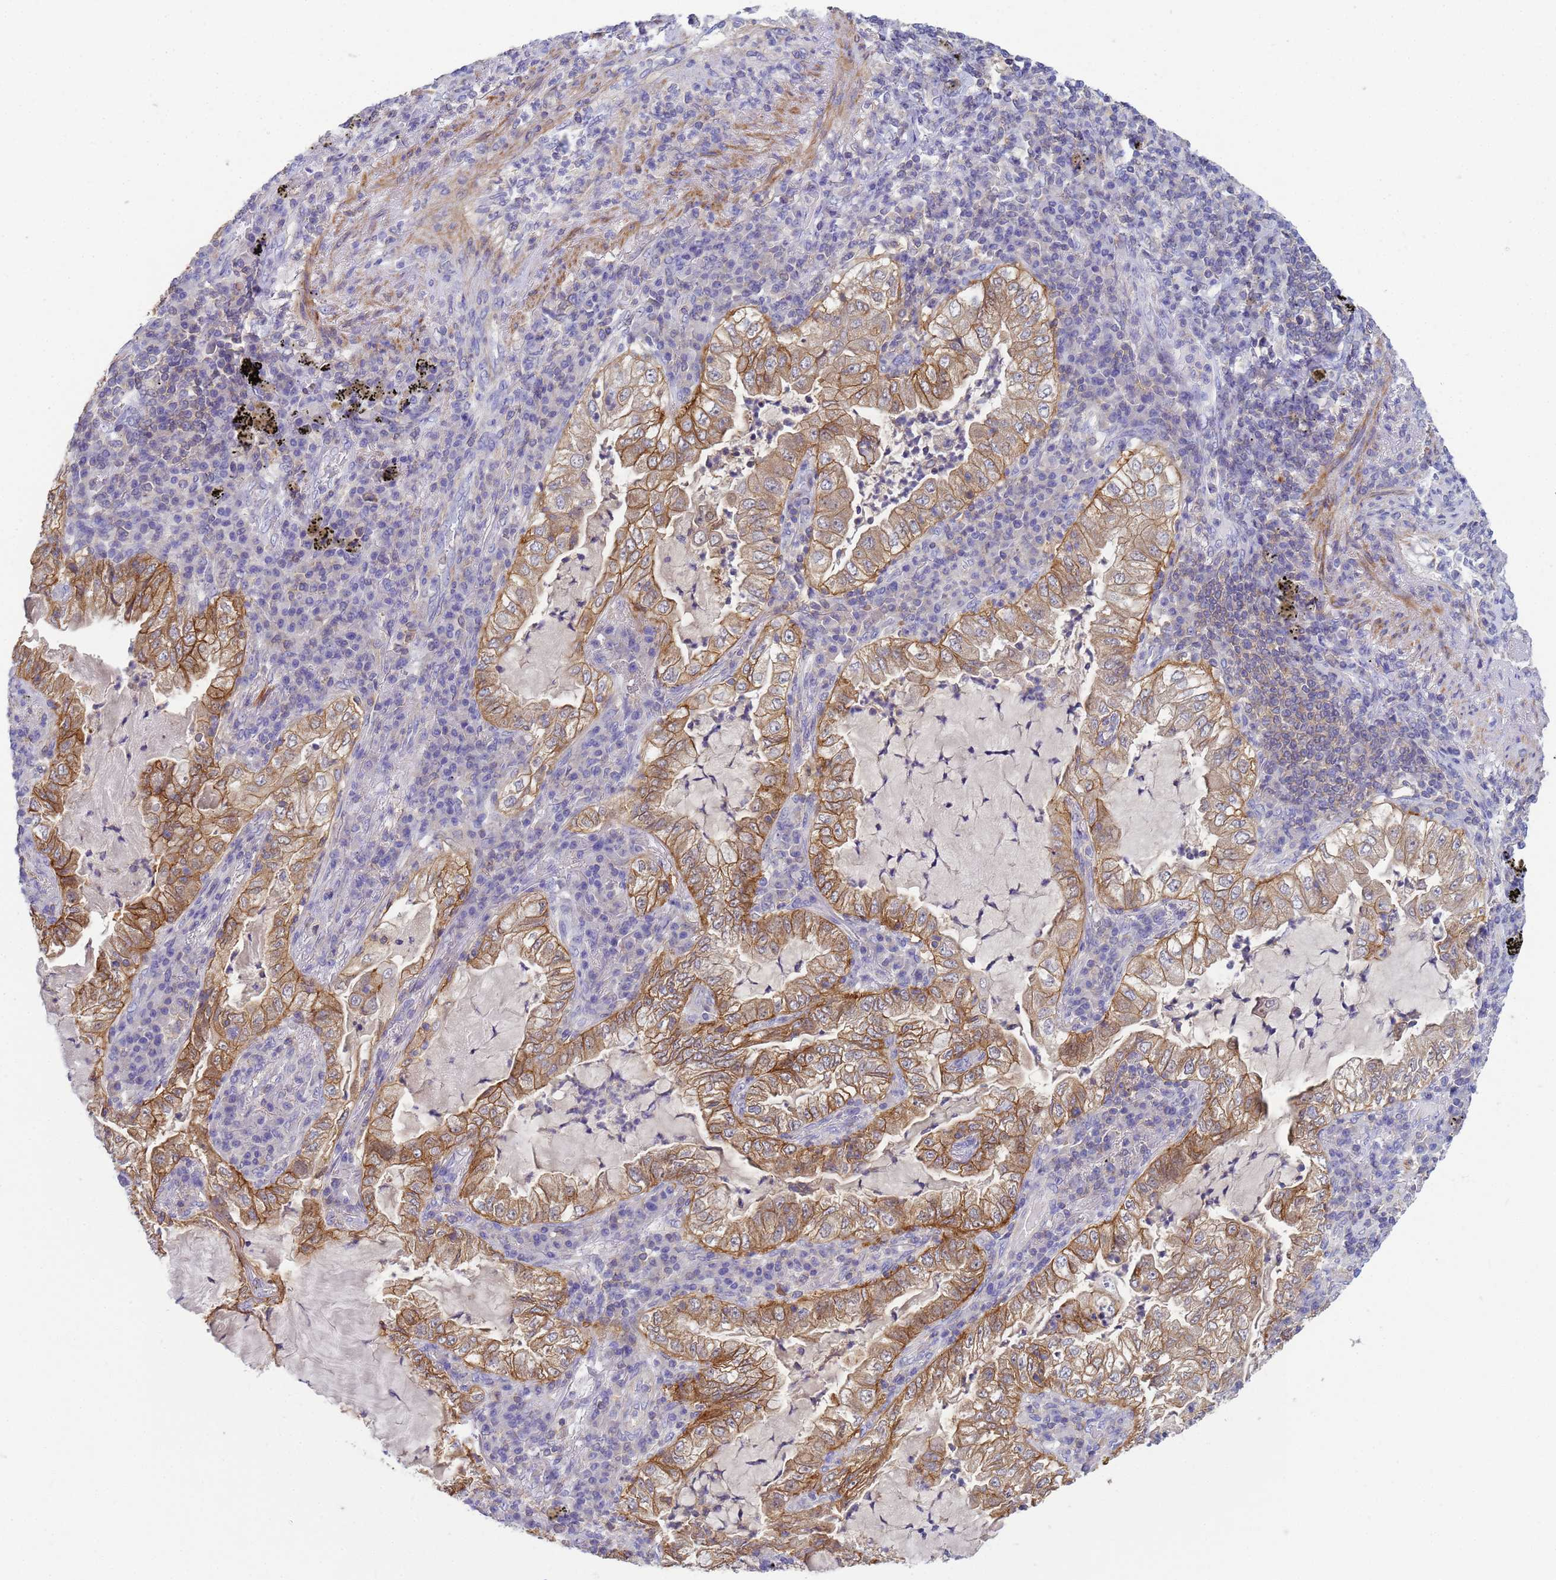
{"staining": {"intensity": "moderate", "quantity": ">75%", "location": "cytoplasmic/membranous"}, "tissue": "lung cancer", "cell_type": "Tumor cells", "image_type": "cancer", "snomed": [{"axis": "morphology", "description": "Adenocarcinoma, NOS"}, {"axis": "topography", "description": "Lung"}], "caption": "Immunohistochemistry (IHC) (DAB) staining of lung cancer (adenocarcinoma) exhibits moderate cytoplasmic/membranous protein staining in about >75% of tumor cells.", "gene": "KLHL13", "patient": {"sex": "female", "age": 73}}